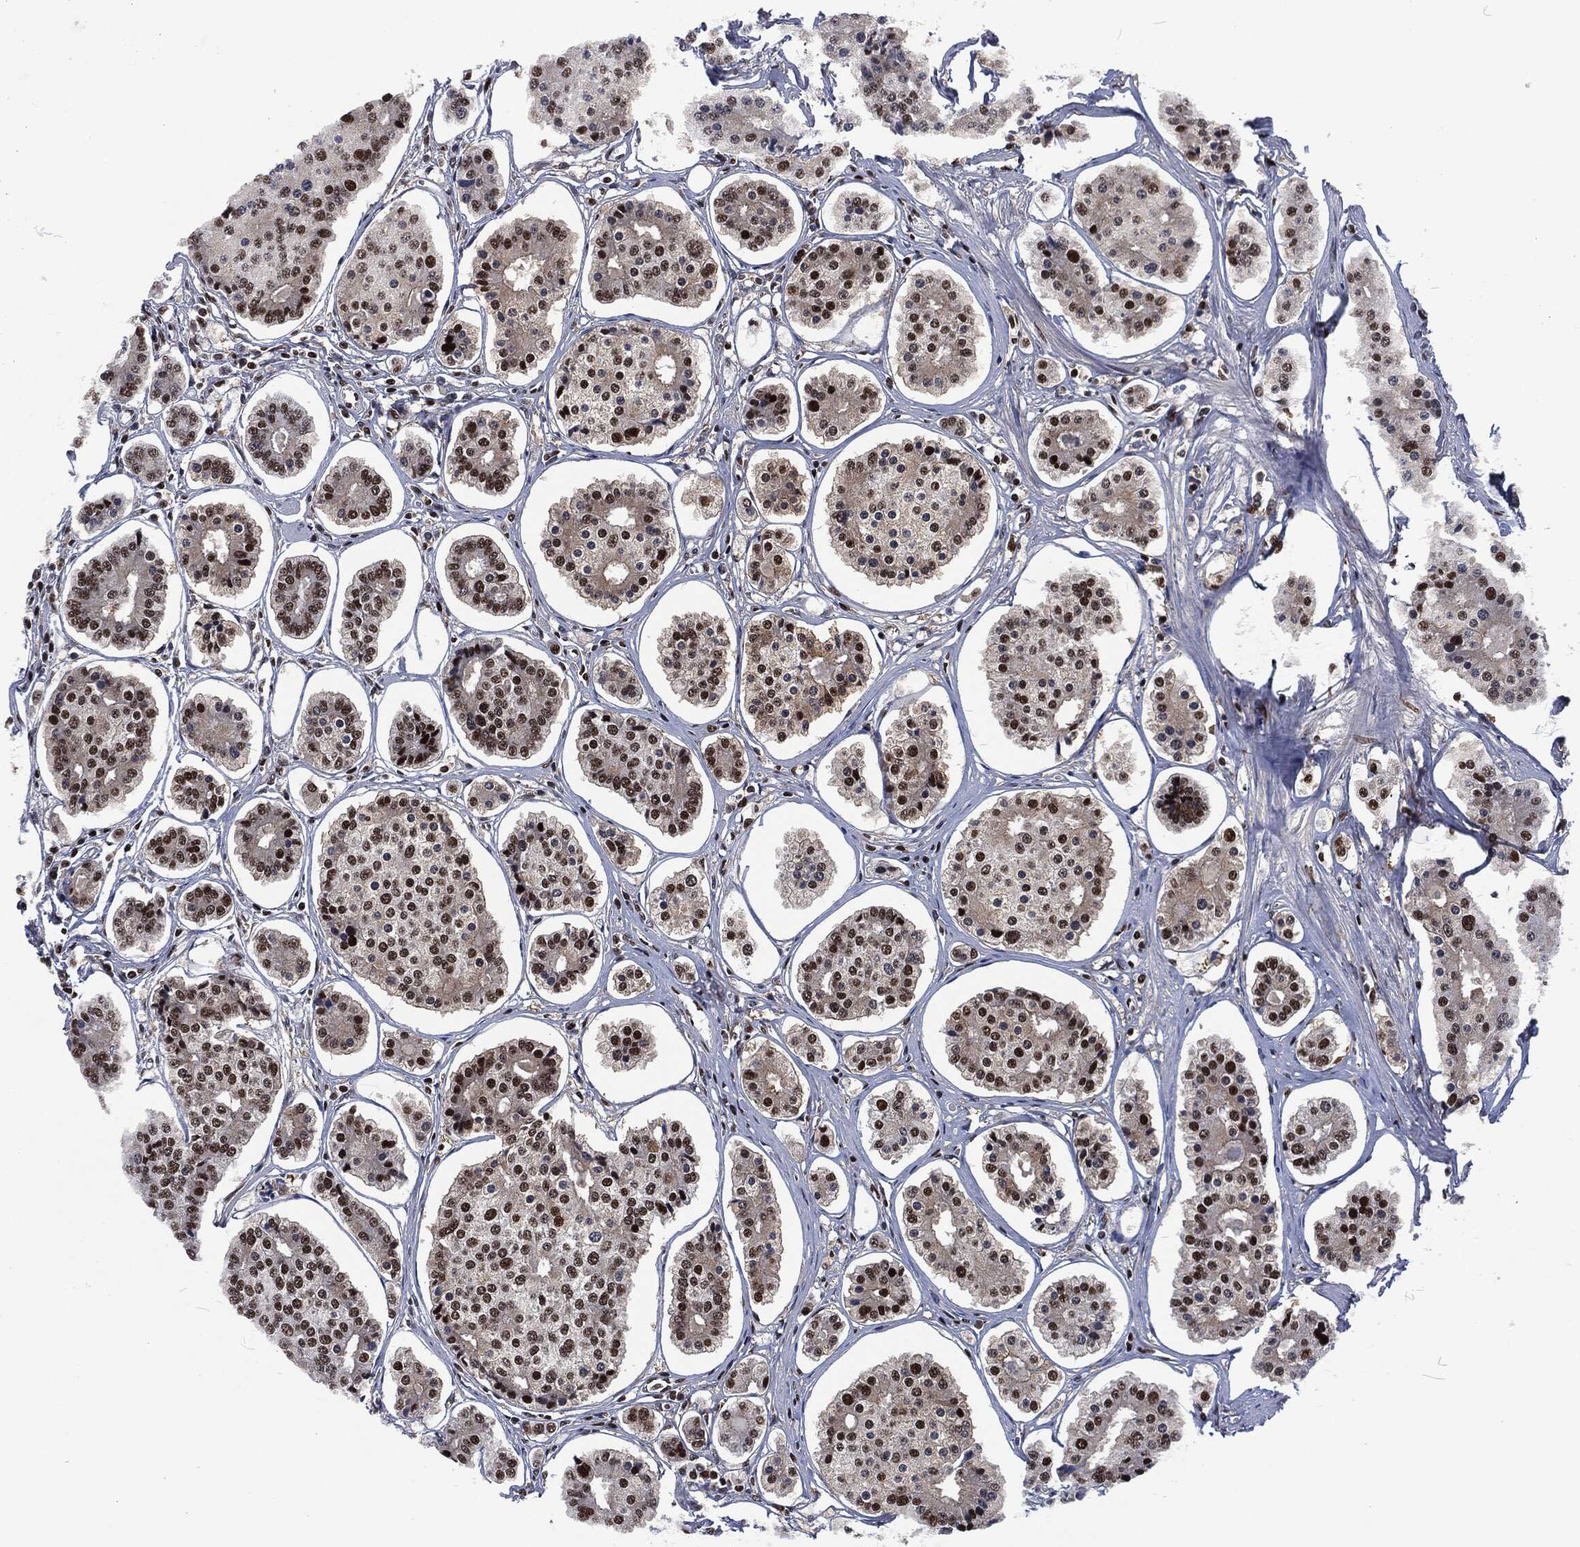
{"staining": {"intensity": "strong", "quantity": "25%-75%", "location": "nuclear"}, "tissue": "carcinoid", "cell_type": "Tumor cells", "image_type": "cancer", "snomed": [{"axis": "morphology", "description": "Carcinoid, malignant, NOS"}, {"axis": "topography", "description": "Small intestine"}], "caption": "The photomicrograph displays a brown stain indicating the presence of a protein in the nuclear of tumor cells in carcinoid.", "gene": "DCPS", "patient": {"sex": "female", "age": 65}}